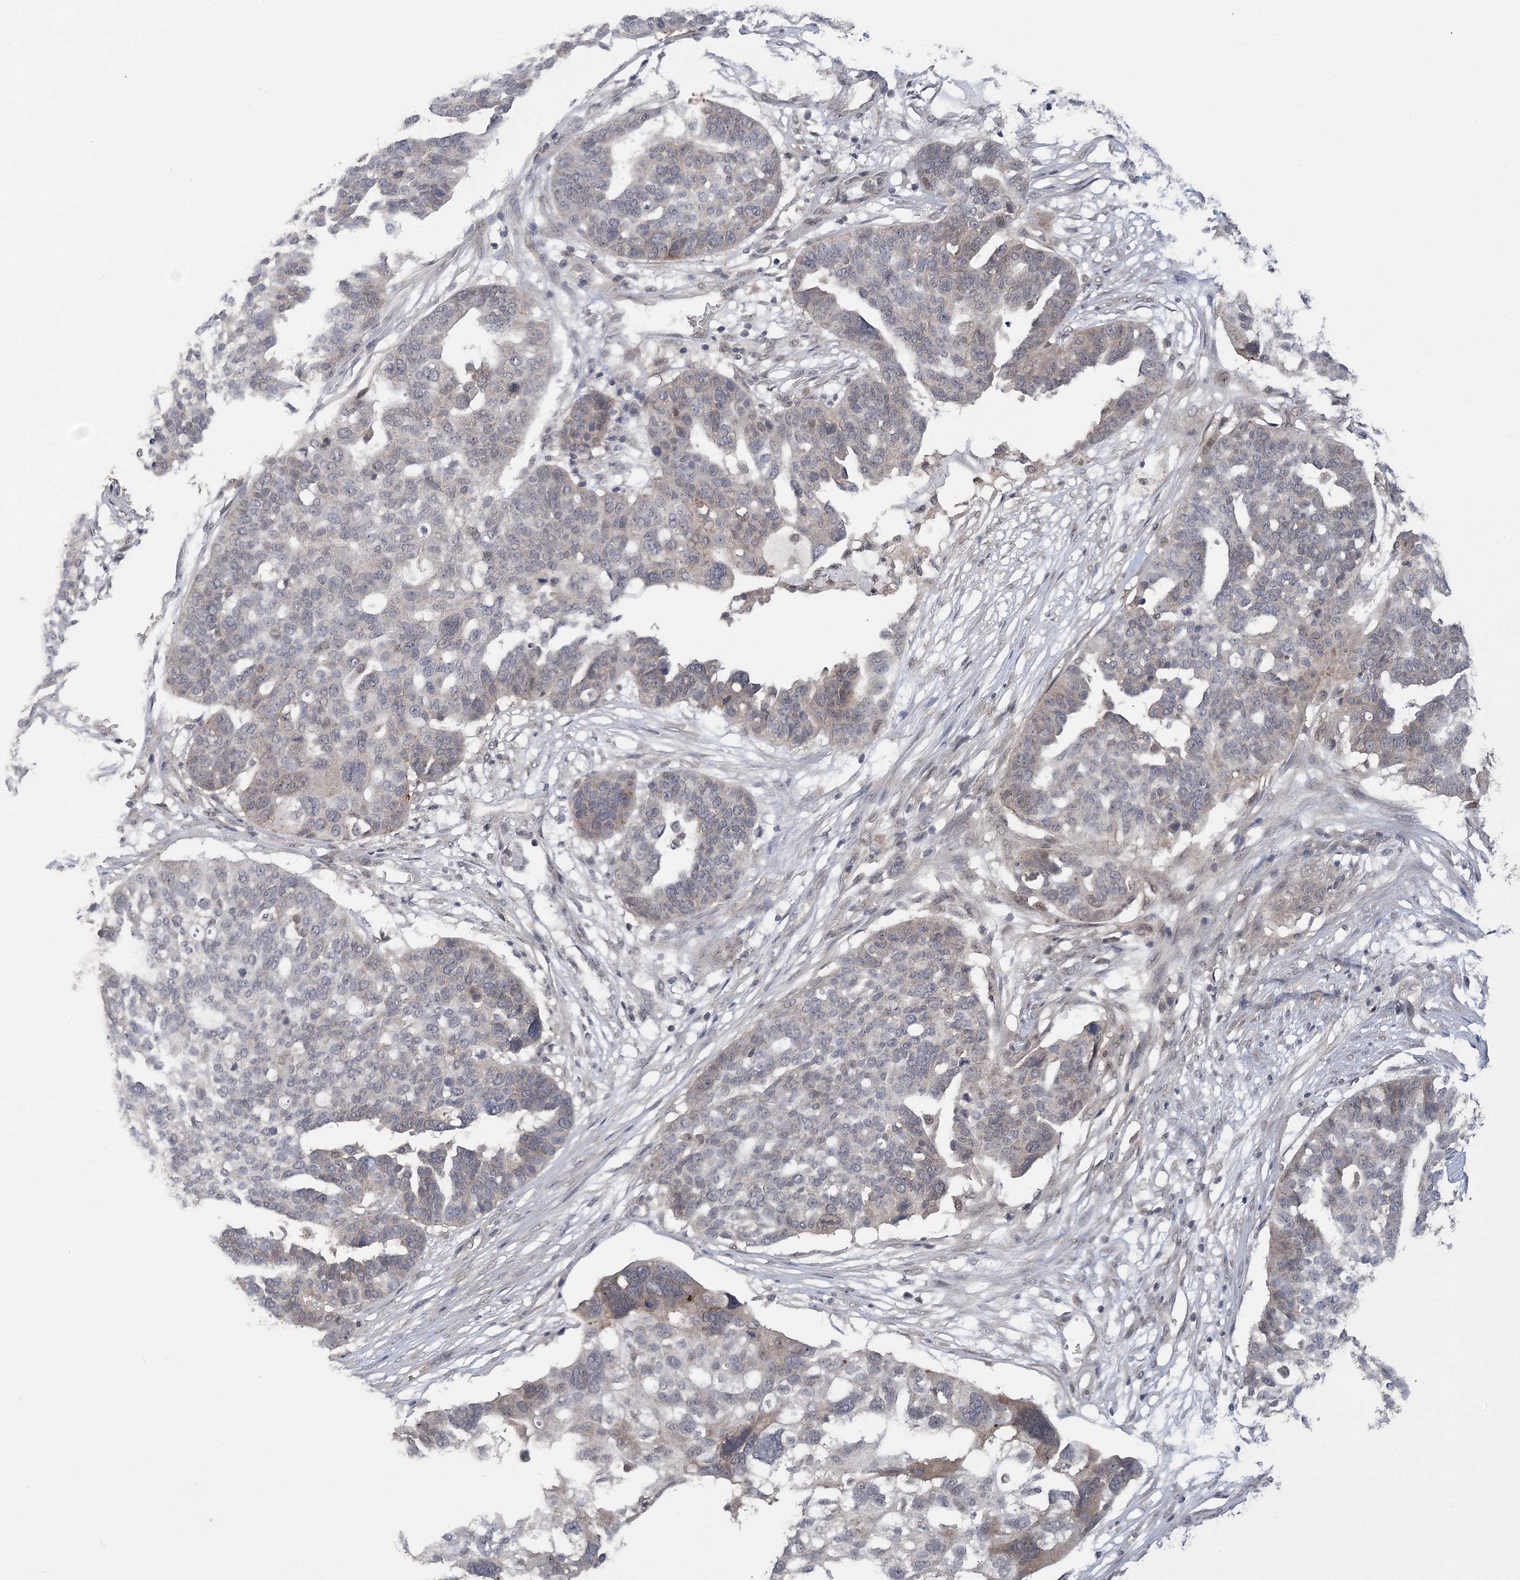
{"staining": {"intensity": "weak", "quantity": "<25%", "location": "cytoplasmic/membranous"}, "tissue": "ovarian cancer", "cell_type": "Tumor cells", "image_type": "cancer", "snomed": [{"axis": "morphology", "description": "Cystadenocarcinoma, serous, NOS"}, {"axis": "topography", "description": "Ovary"}], "caption": "The photomicrograph demonstrates no staining of tumor cells in ovarian cancer.", "gene": "ZBTB7A", "patient": {"sex": "female", "age": 59}}